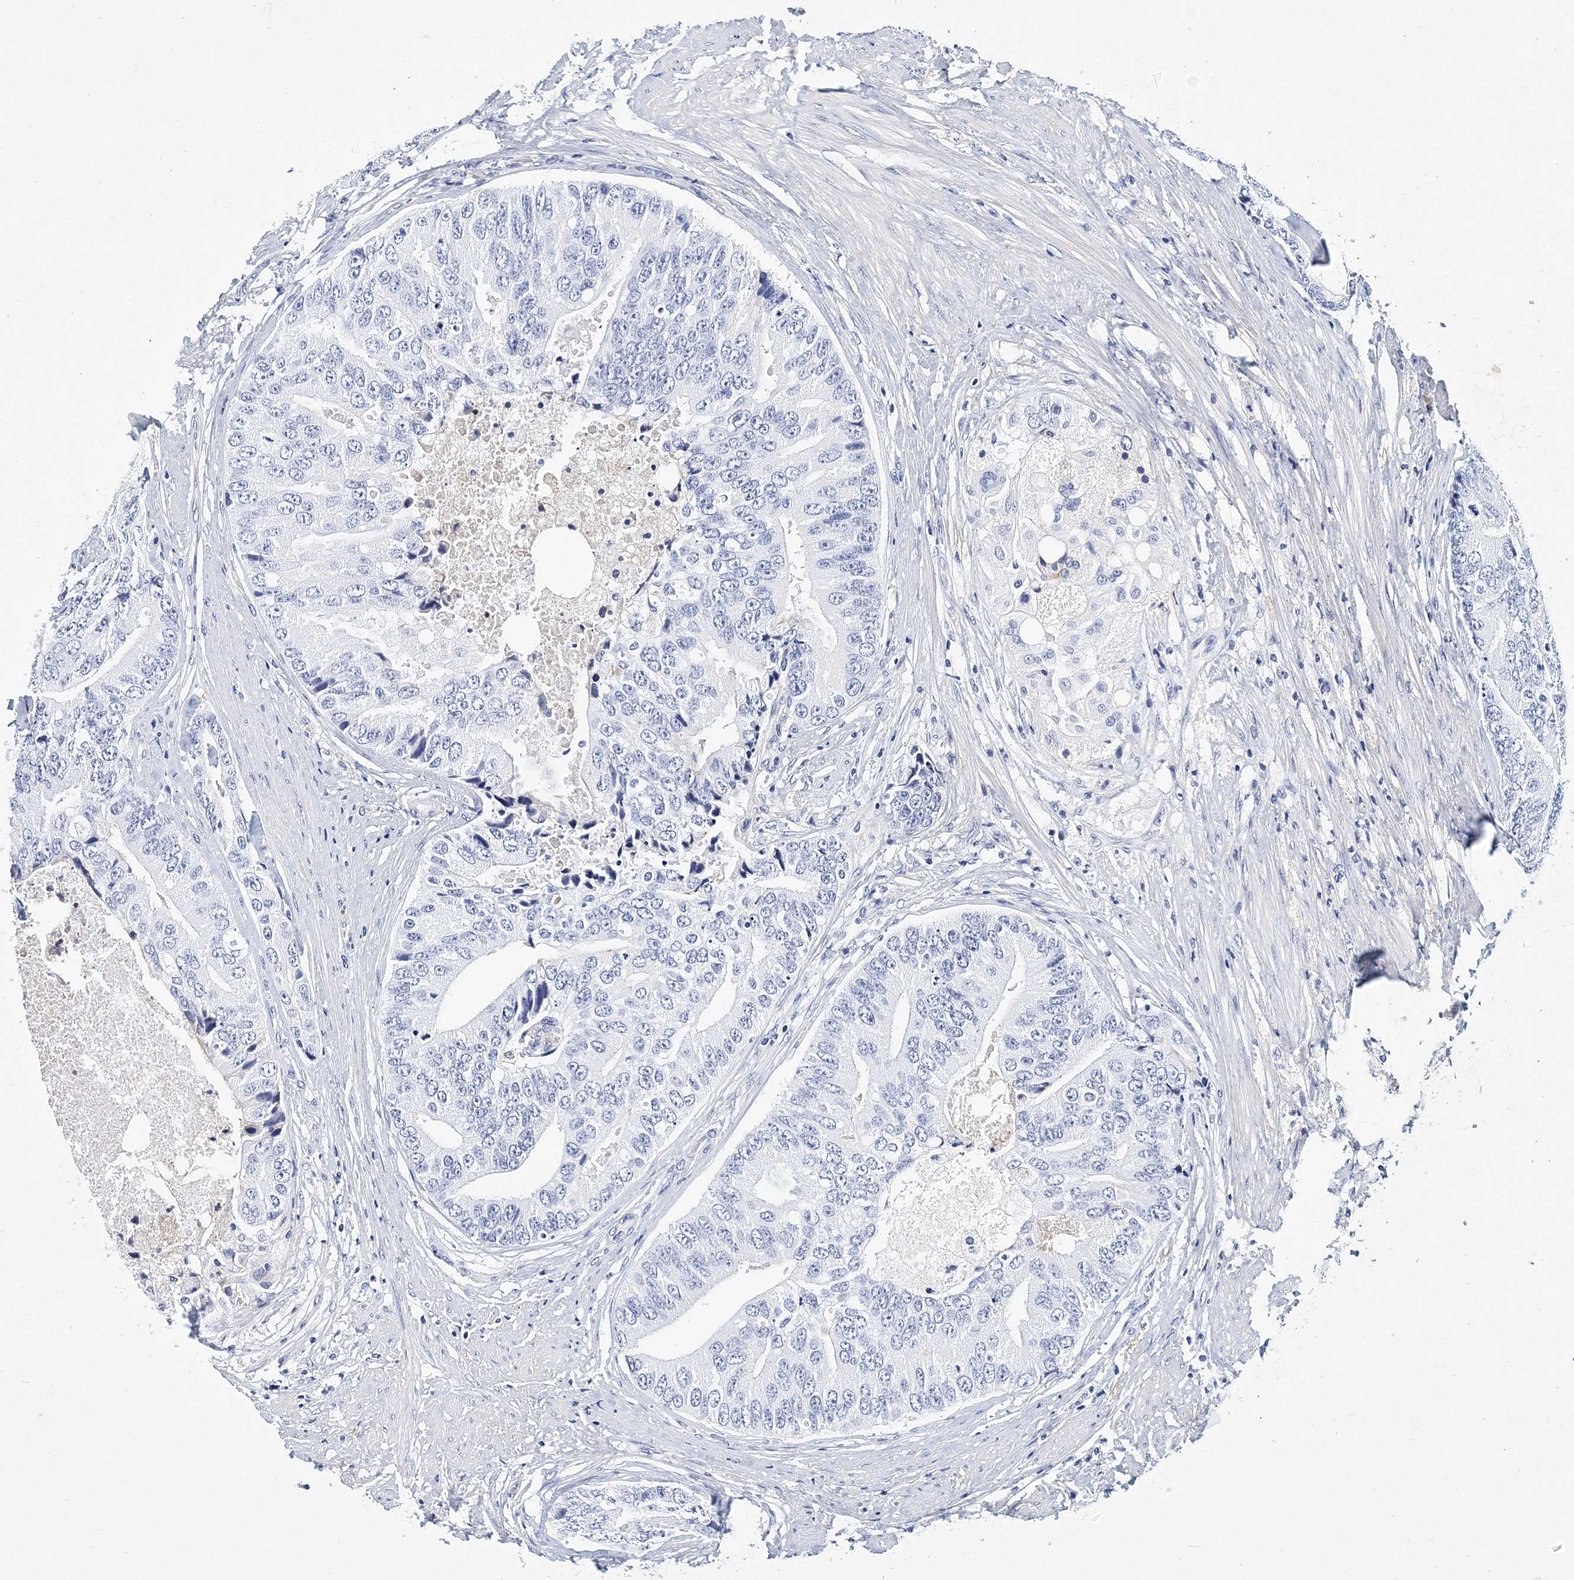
{"staining": {"intensity": "negative", "quantity": "none", "location": "none"}, "tissue": "prostate cancer", "cell_type": "Tumor cells", "image_type": "cancer", "snomed": [{"axis": "morphology", "description": "Adenocarcinoma, High grade"}, {"axis": "topography", "description": "Prostate"}], "caption": "A high-resolution micrograph shows IHC staining of adenocarcinoma (high-grade) (prostate), which shows no significant expression in tumor cells.", "gene": "ITGA2B", "patient": {"sex": "male", "age": 70}}